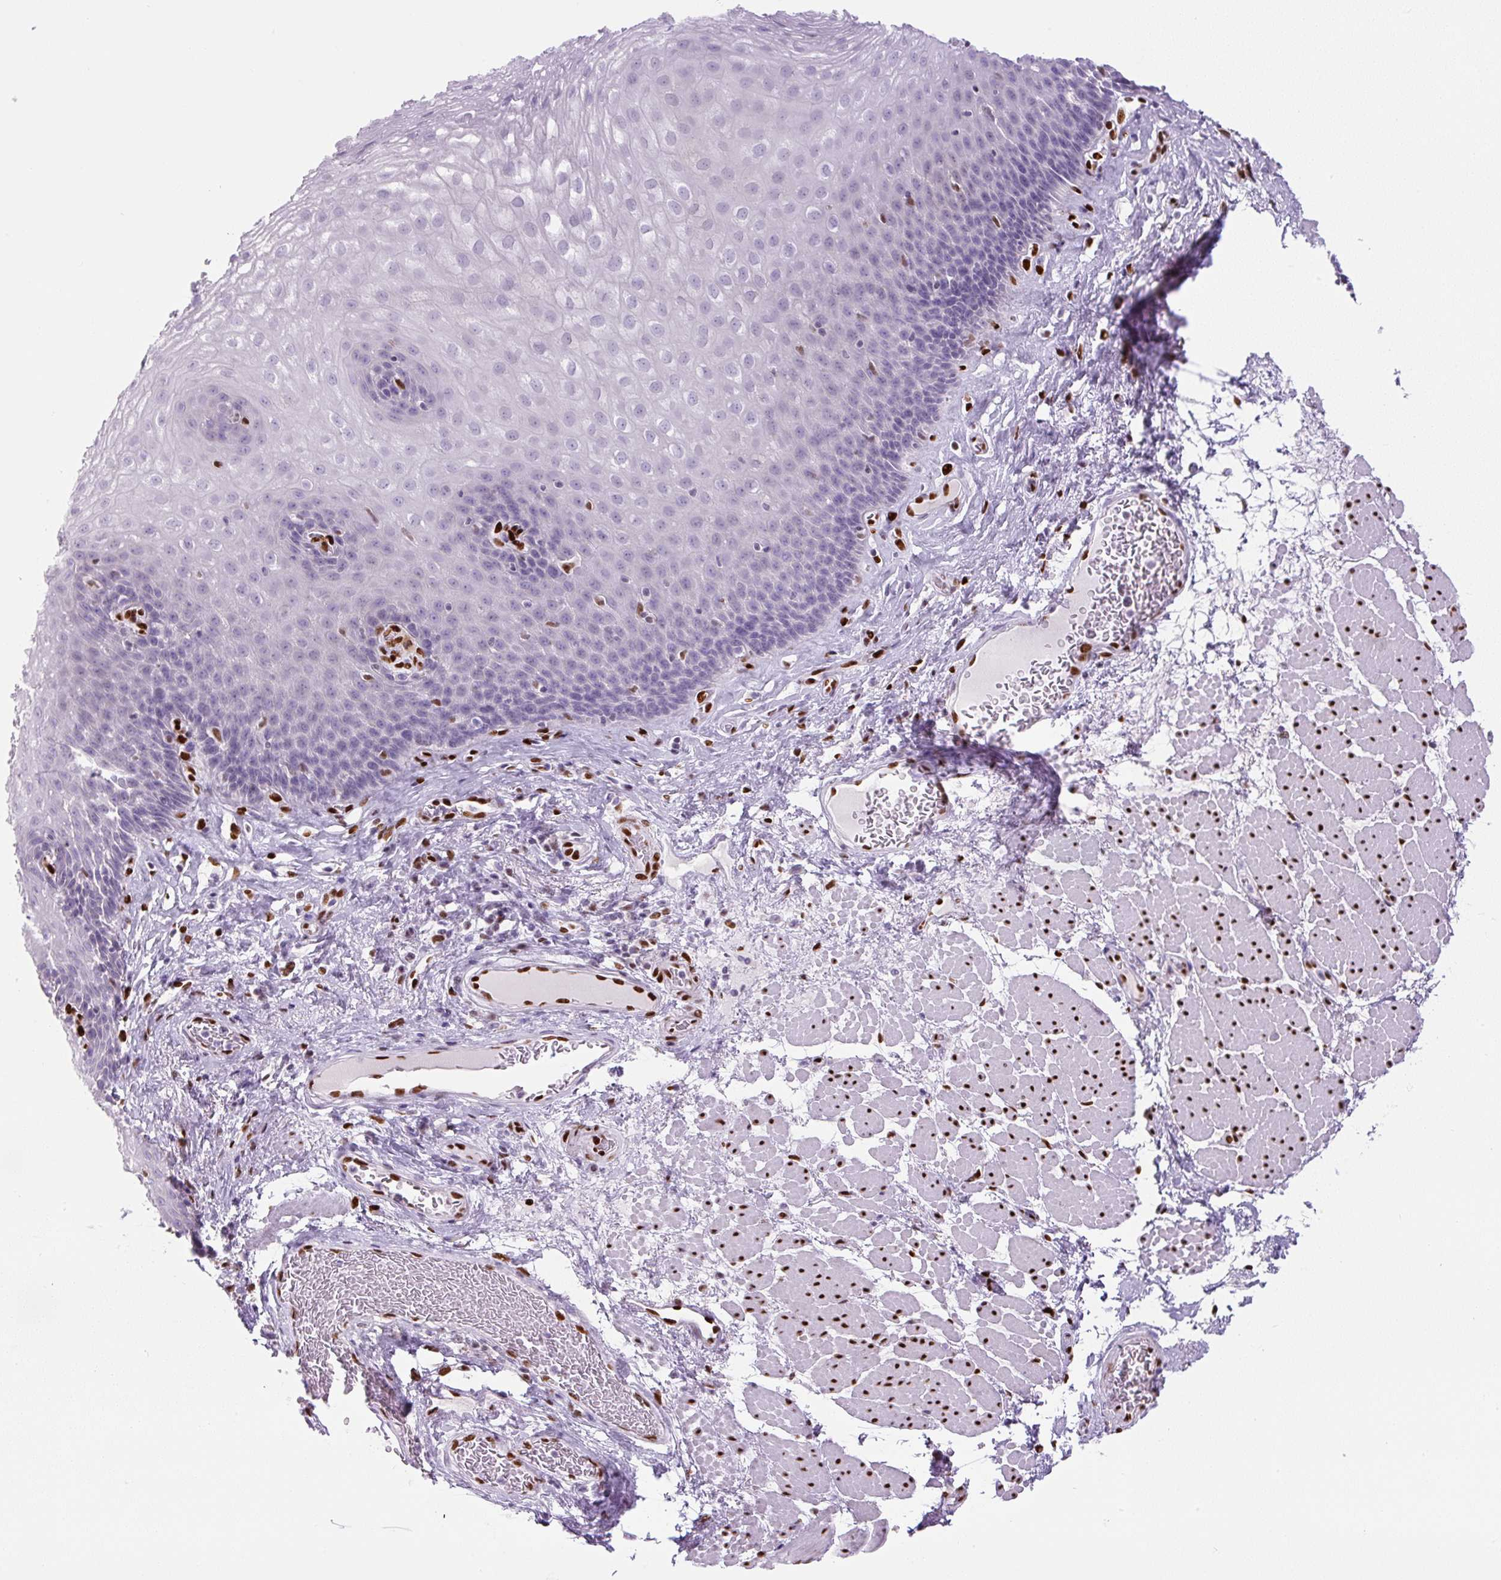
{"staining": {"intensity": "negative", "quantity": "none", "location": "none"}, "tissue": "esophagus", "cell_type": "Squamous epithelial cells", "image_type": "normal", "snomed": [{"axis": "morphology", "description": "Normal tissue, NOS"}, {"axis": "topography", "description": "Esophagus"}], "caption": "Squamous epithelial cells show no significant expression in normal esophagus. (DAB immunohistochemistry (IHC), high magnification).", "gene": "ZEB1", "patient": {"sex": "female", "age": 66}}